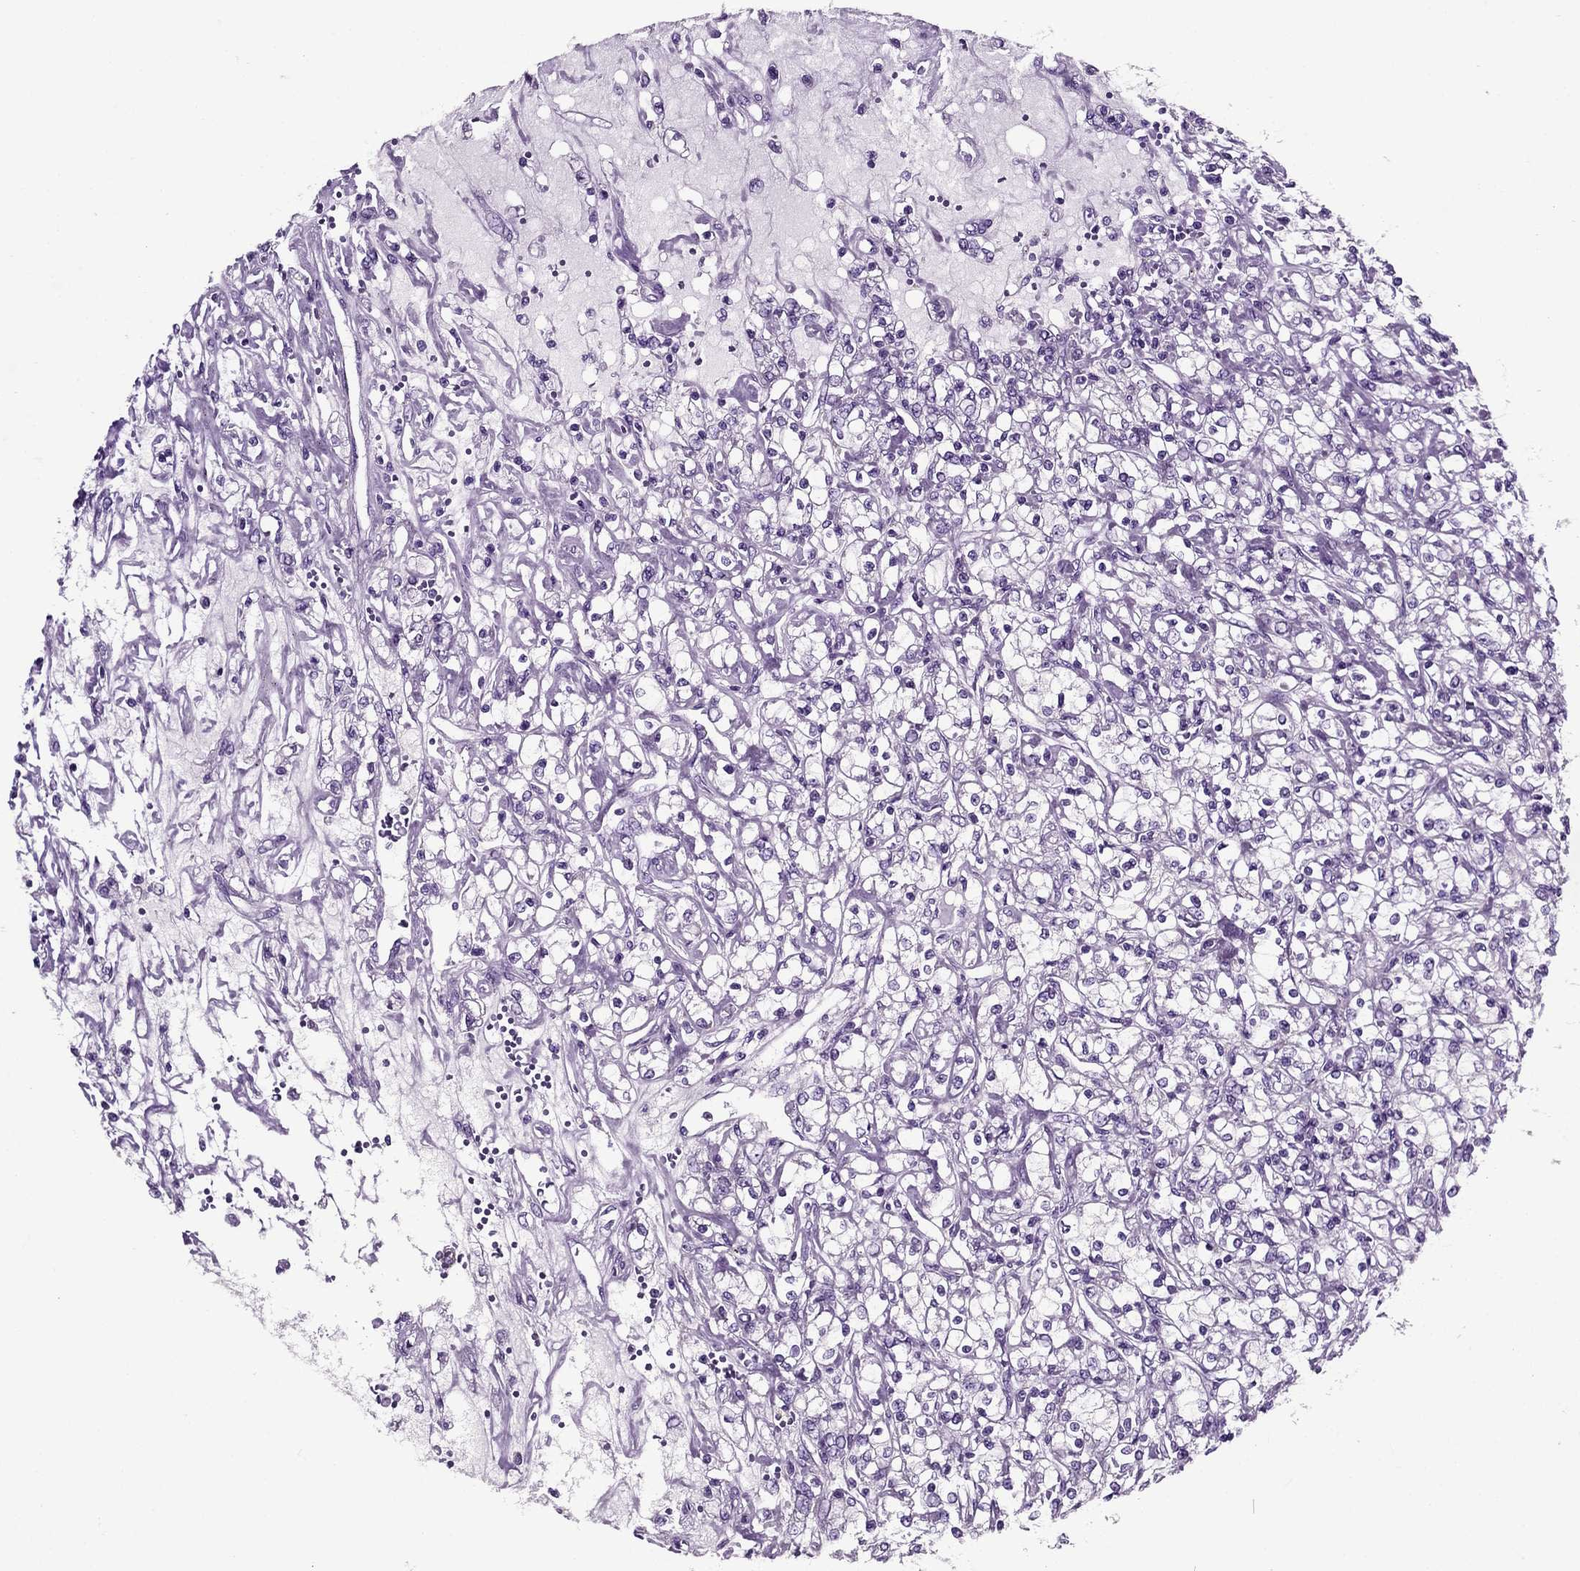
{"staining": {"intensity": "negative", "quantity": "none", "location": "none"}, "tissue": "renal cancer", "cell_type": "Tumor cells", "image_type": "cancer", "snomed": [{"axis": "morphology", "description": "Adenocarcinoma, NOS"}, {"axis": "topography", "description": "Kidney"}], "caption": "Tumor cells show no significant protein positivity in renal adenocarcinoma. Nuclei are stained in blue.", "gene": "GIP", "patient": {"sex": "female", "age": 59}}